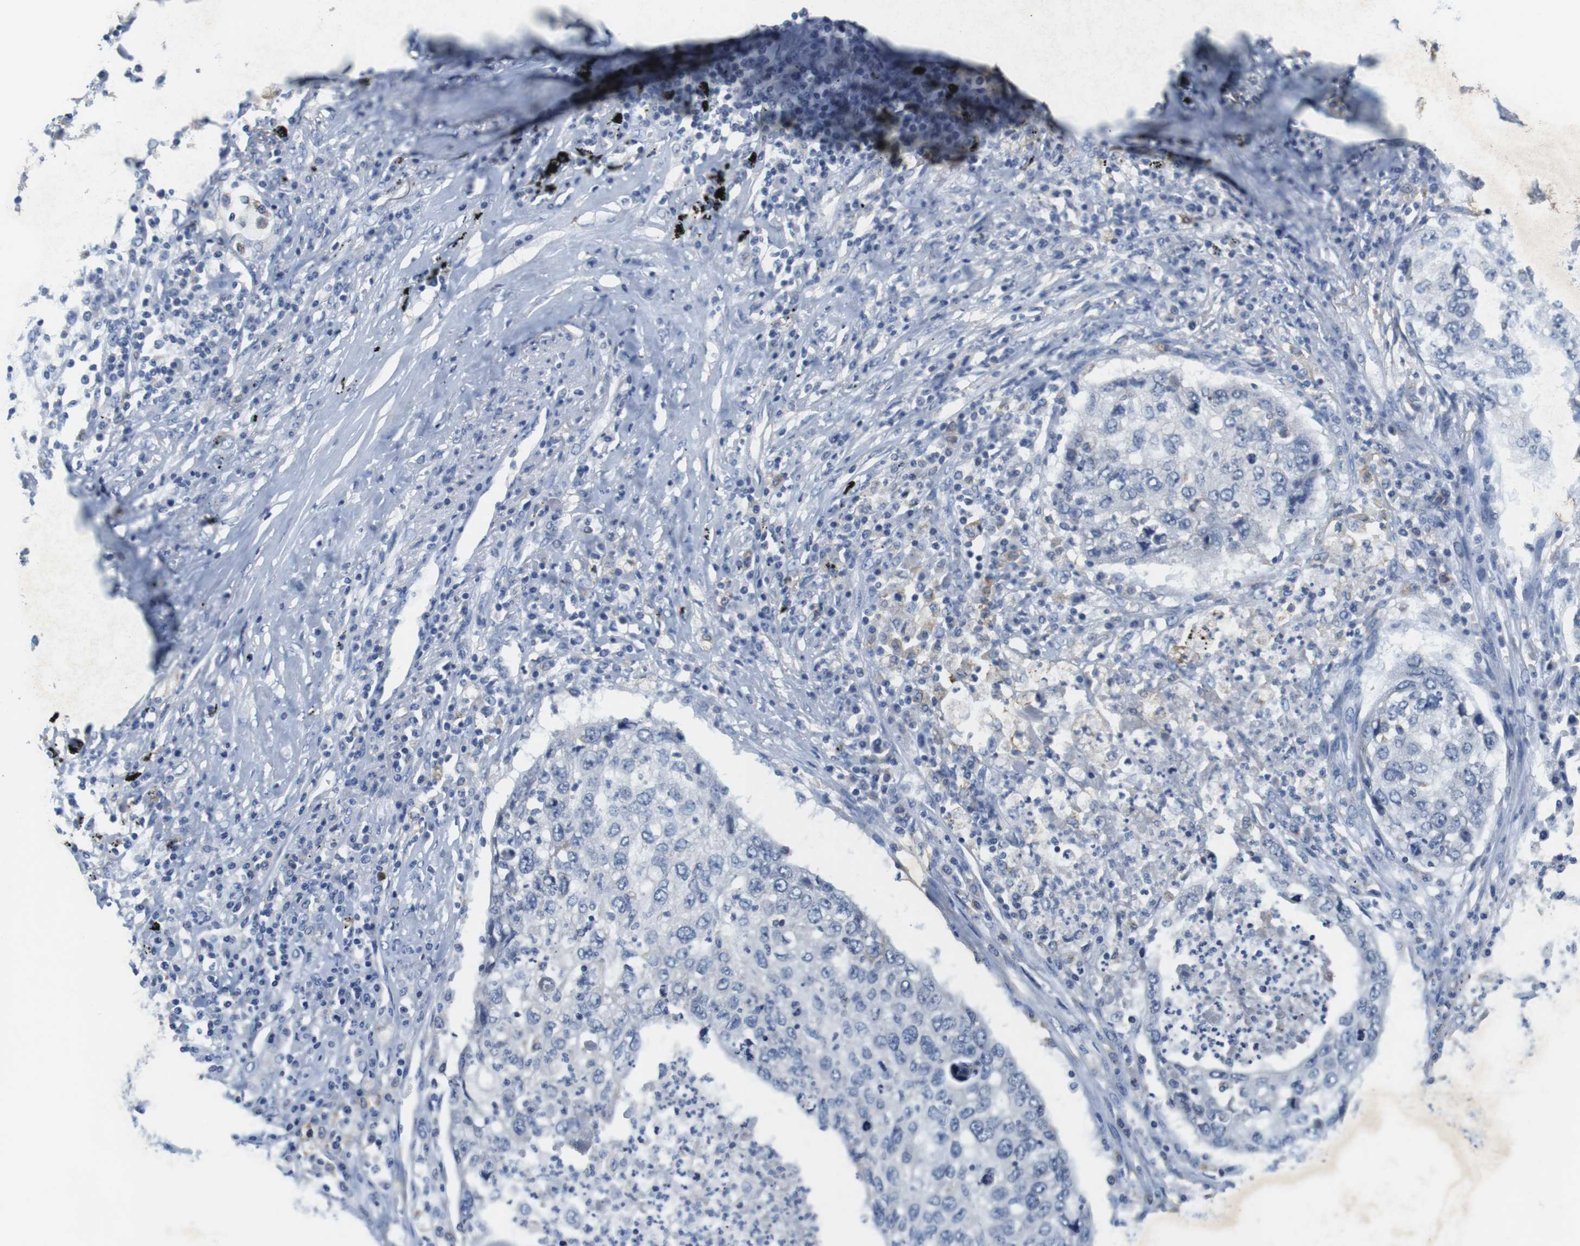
{"staining": {"intensity": "negative", "quantity": "none", "location": "none"}, "tissue": "lung cancer", "cell_type": "Tumor cells", "image_type": "cancer", "snomed": [{"axis": "morphology", "description": "Squamous cell carcinoma, NOS"}, {"axis": "topography", "description": "Lung"}], "caption": "The histopathology image shows no significant expression in tumor cells of lung cancer.", "gene": "CNGA2", "patient": {"sex": "female", "age": 63}}